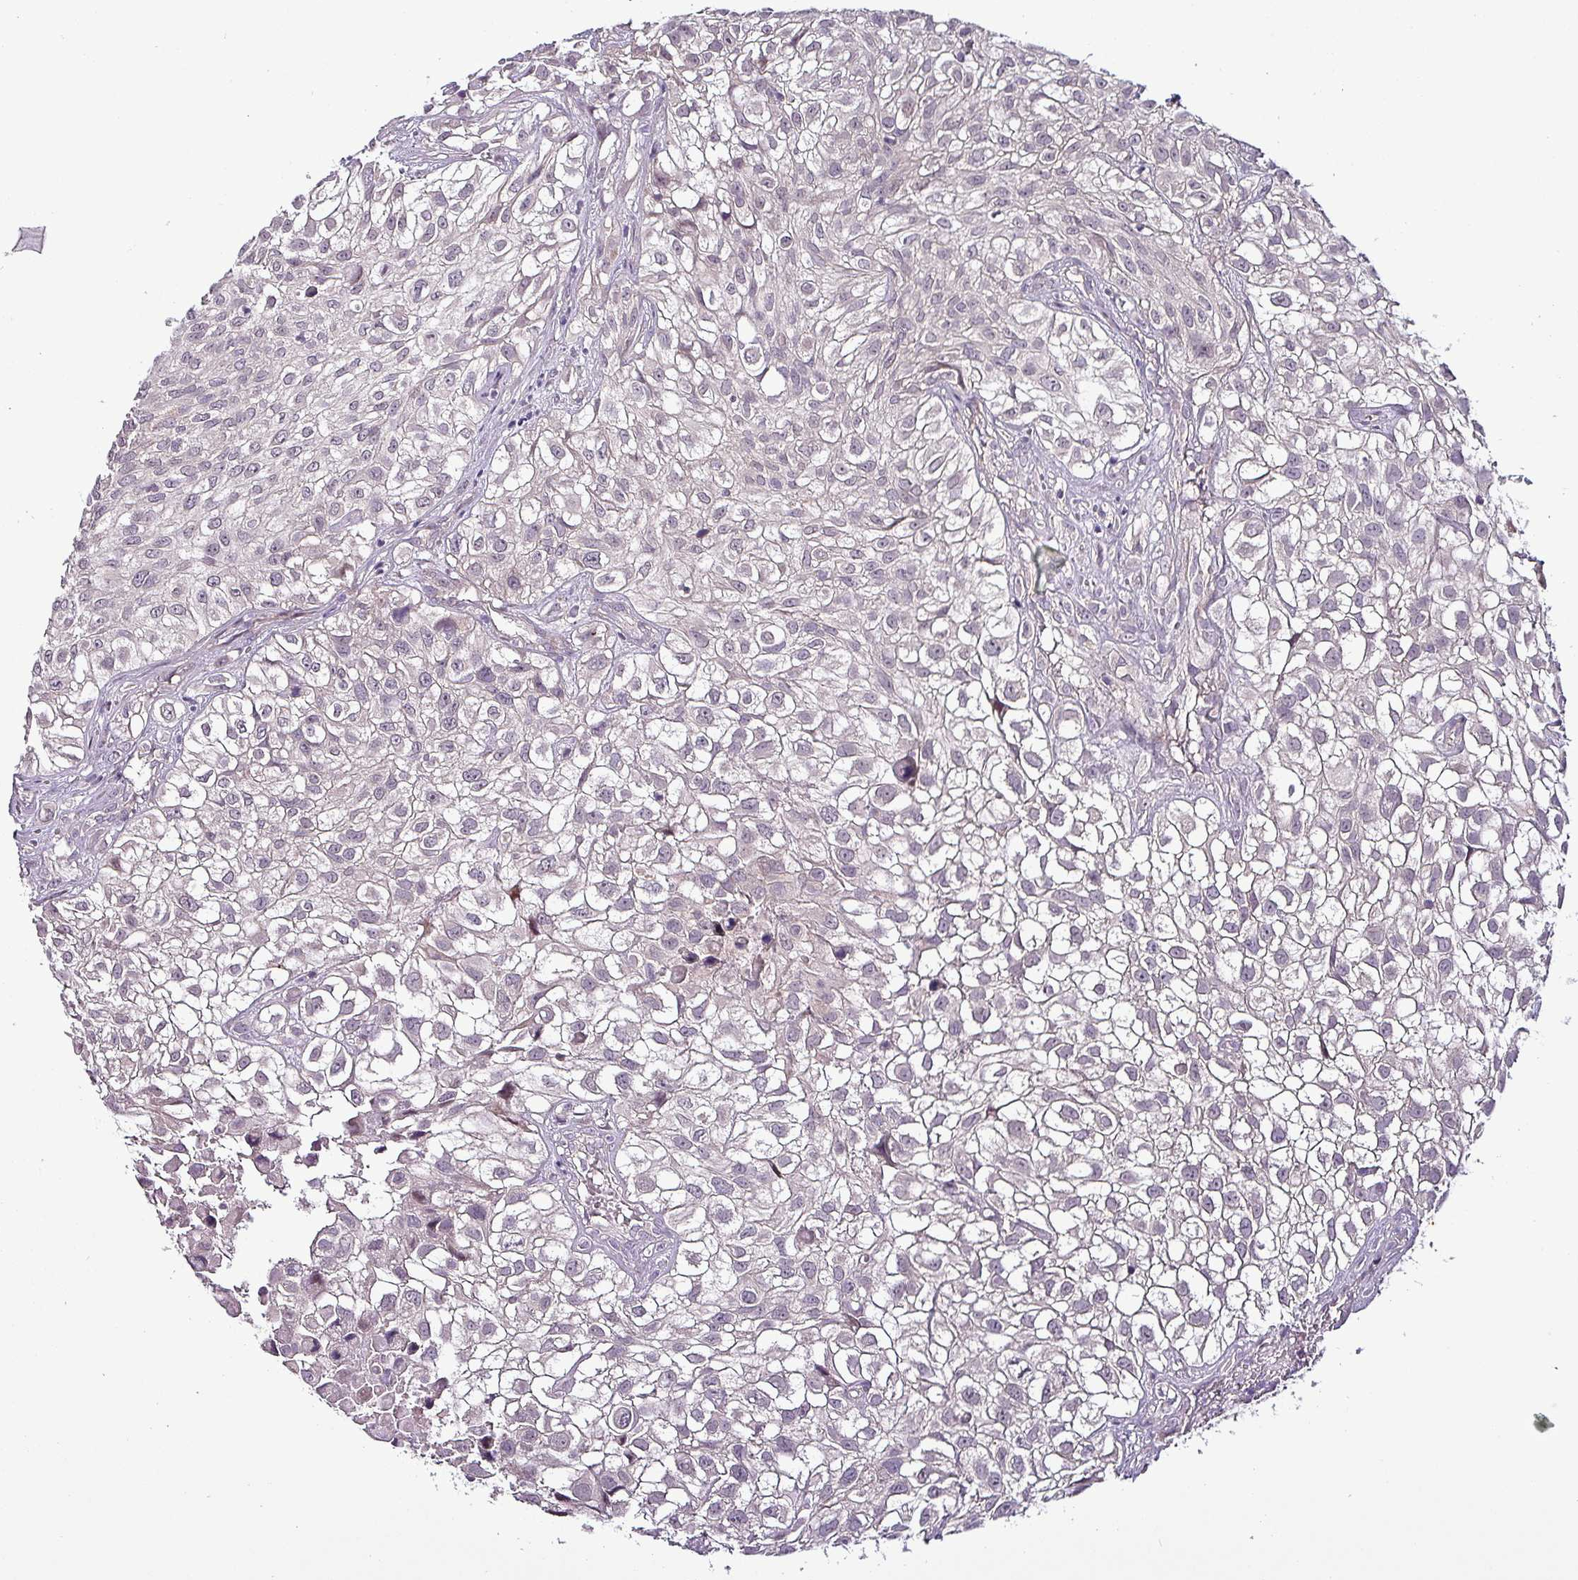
{"staining": {"intensity": "negative", "quantity": "none", "location": "none"}, "tissue": "urothelial cancer", "cell_type": "Tumor cells", "image_type": "cancer", "snomed": [{"axis": "morphology", "description": "Urothelial carcinoma, High grade"}, {"axis": "topography", "description": "Urinary bladder"}], "caption": "The image demonstrates no staining of tumor cells in high-grade urothelial carcinoma. (Immunohistochemistry, brightfield microscopy, high magnification).", "gene": "GRAPL", "patient": {"sex": "male", "age": 56}}